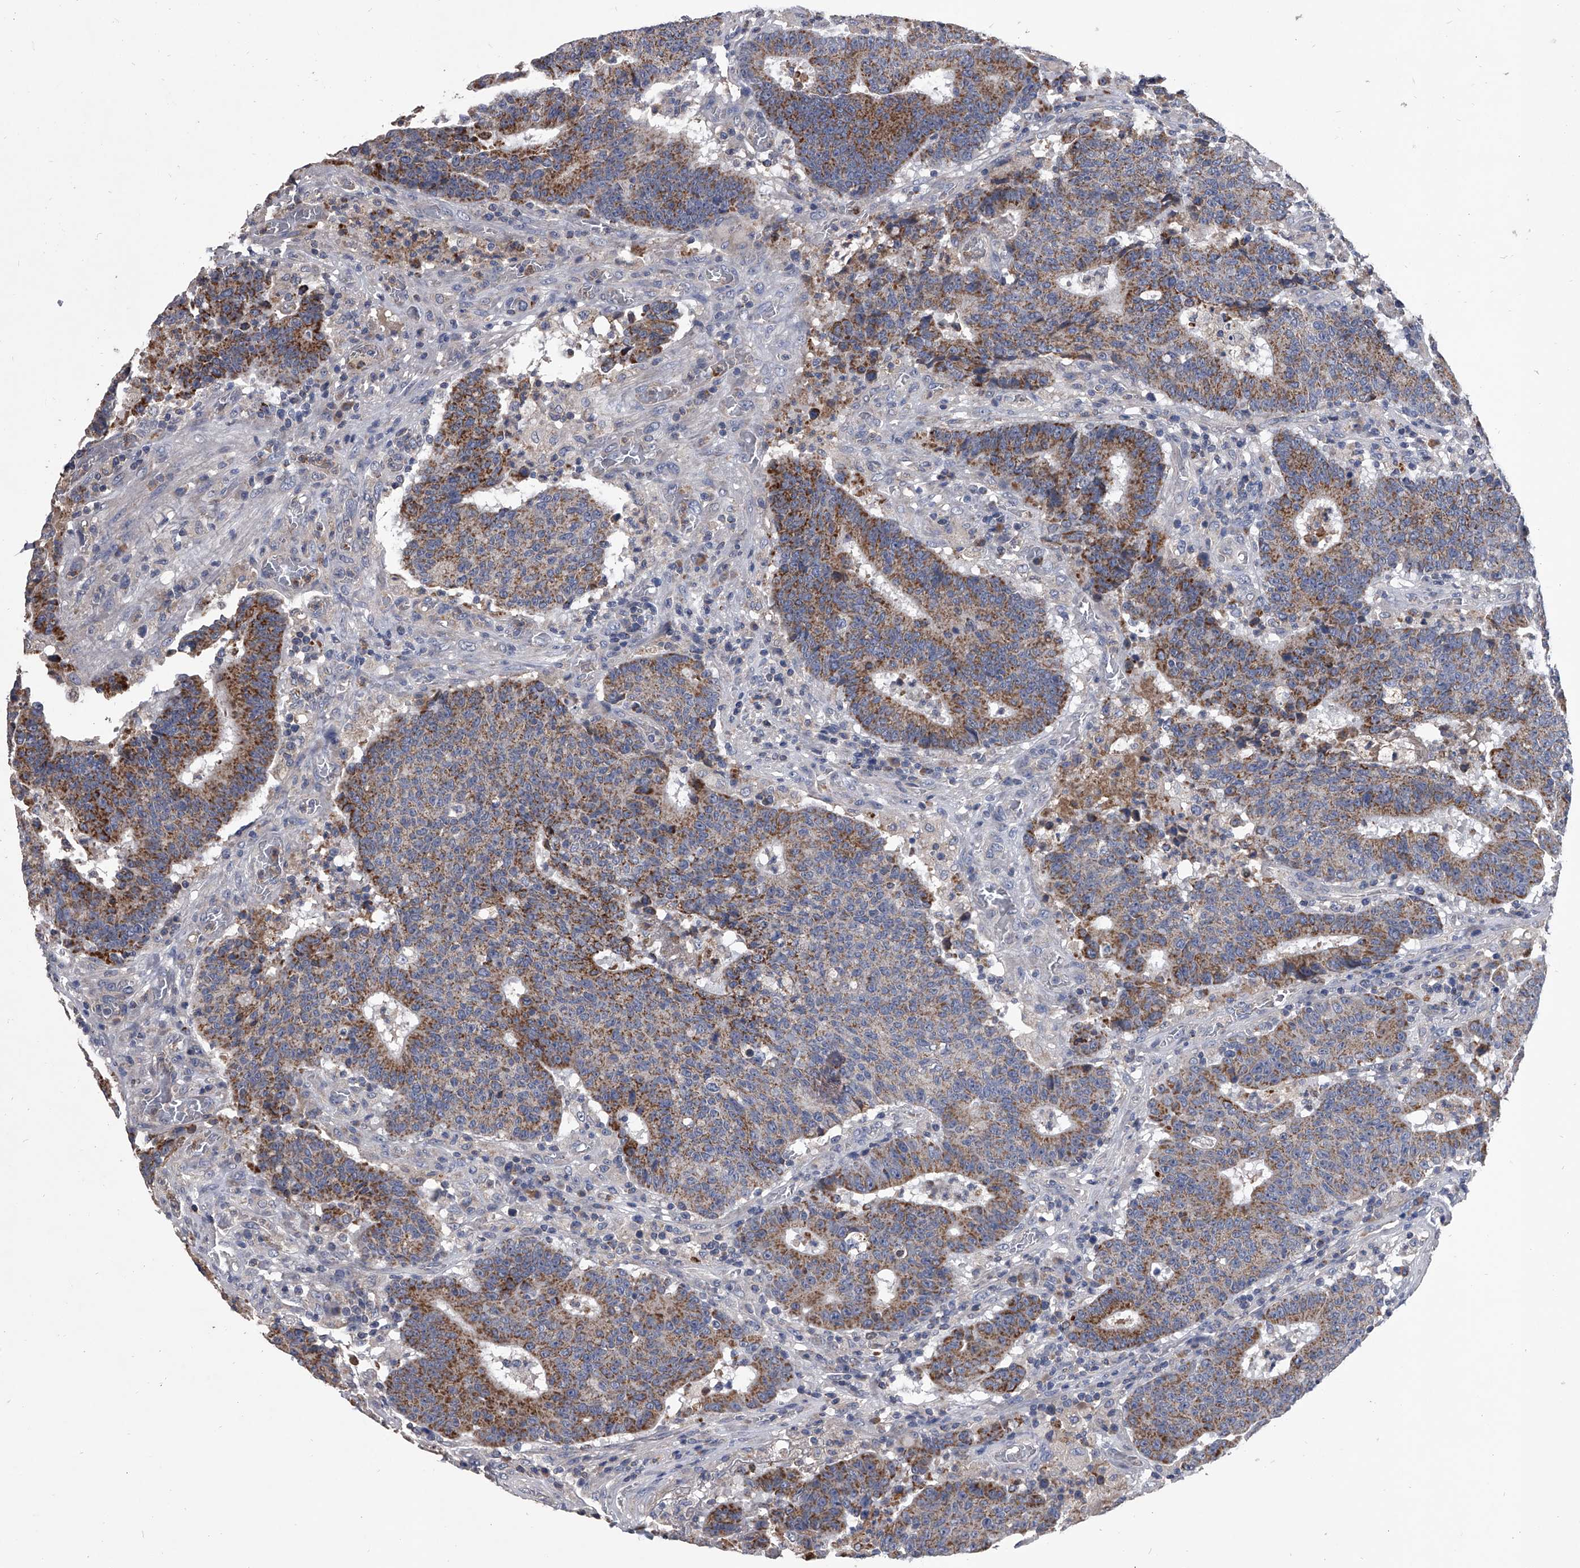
{"staining": {"intensity": "moderate", "quantity": ">75%", "location": "cytoplasmic/membranous"}, "tissue": "colorectal cancer", "cell_type": "Tumor cells", "image_type": "cancer", "snomed": [{"axis": "morphology", "description": "Adenocarcinoma, NOS"}, {"axis": "topography", "description": "Colon"}], "caption": "The immunohistochemical stain shows moderate cytoplasmic/membranous positivity in tumor cells of colorectal cancer tissue.", "gene": "NRP1", "patient": {"sex": "female", "age": 75}}